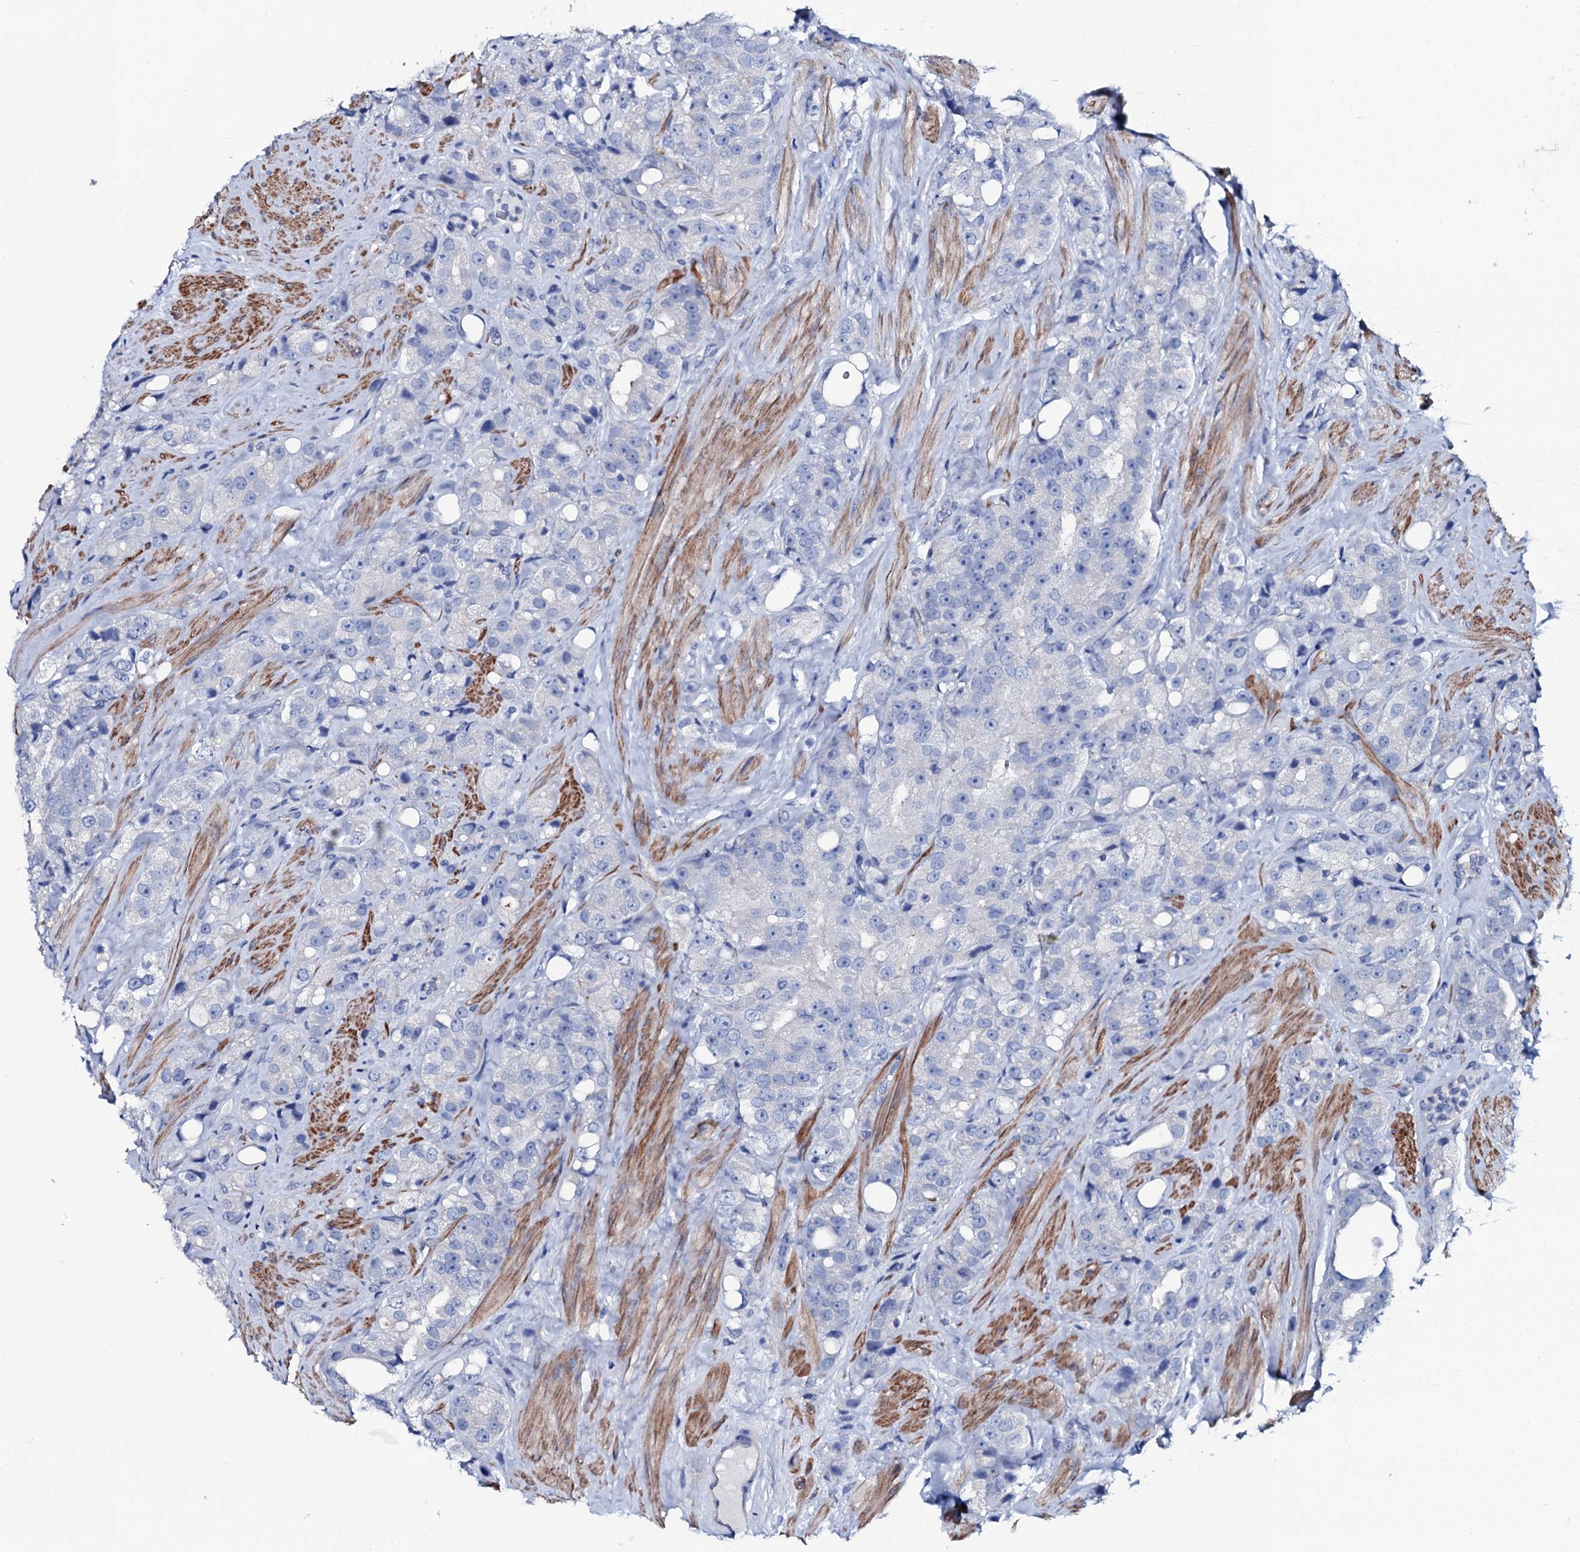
{"staining": {"intensity": "negative", "quantity": "none", "location": "none"}, "tissue": "prostate cancer", "cell_type": "Tumor cells", "image_type": "cancer", "snomed": [{"axis": "morphology", "description": "Adenocarcinoma, NOS"}, {"axis": "topography", "description": "Prostate"}], "caption": "This is an immunohistochemistry (IHC) image of prostate cancer. There is no expression in tumor cells.", "gene": "GYS2", "patient": {"sex": "male", "age": 79}}